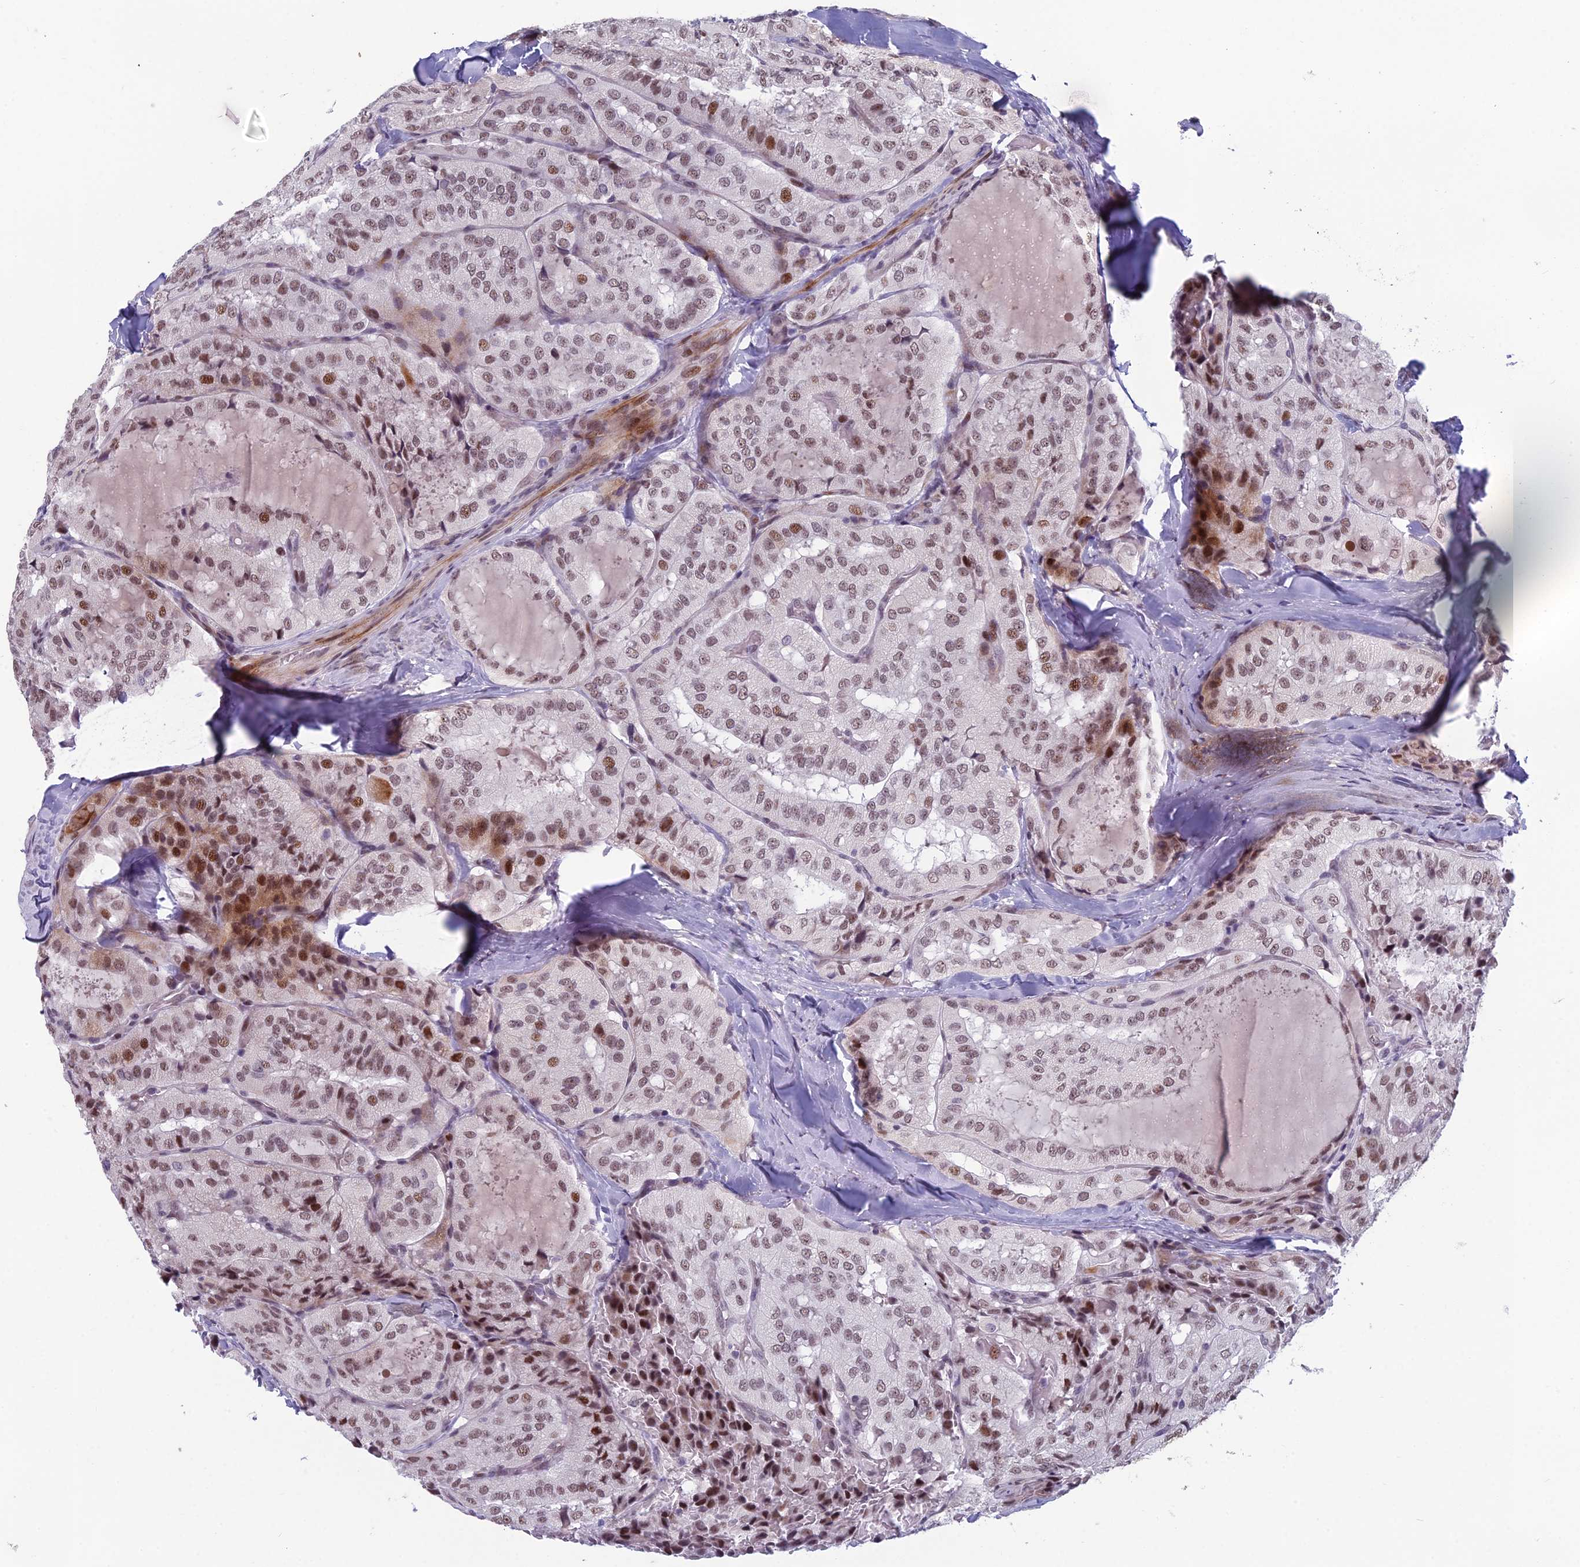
{"staining": {"intensity": "moderate", "quantity": ">75%", "location": "nuclear"}, "tissue": "thyroid cancer", "cell_type": "Tumor cells", "image_type": "cancer", "snomed": [{"axis": "morphology", "description": "Normal tissue, NOS"}, {"axis": "morphology", "description": "Papillary adenocarcinoma, NOS"}, {"axis": "topography", "description": "Thyroid gland"}], "caption": "This is an image of immunohistochemistry (IHC) staining of papillary adenocarcinoma (thyroid), which shows moderate staining in the nuclear of tumor cells.", "gene": "RGS17", "patient": {"sex": "female", "age": 59}}